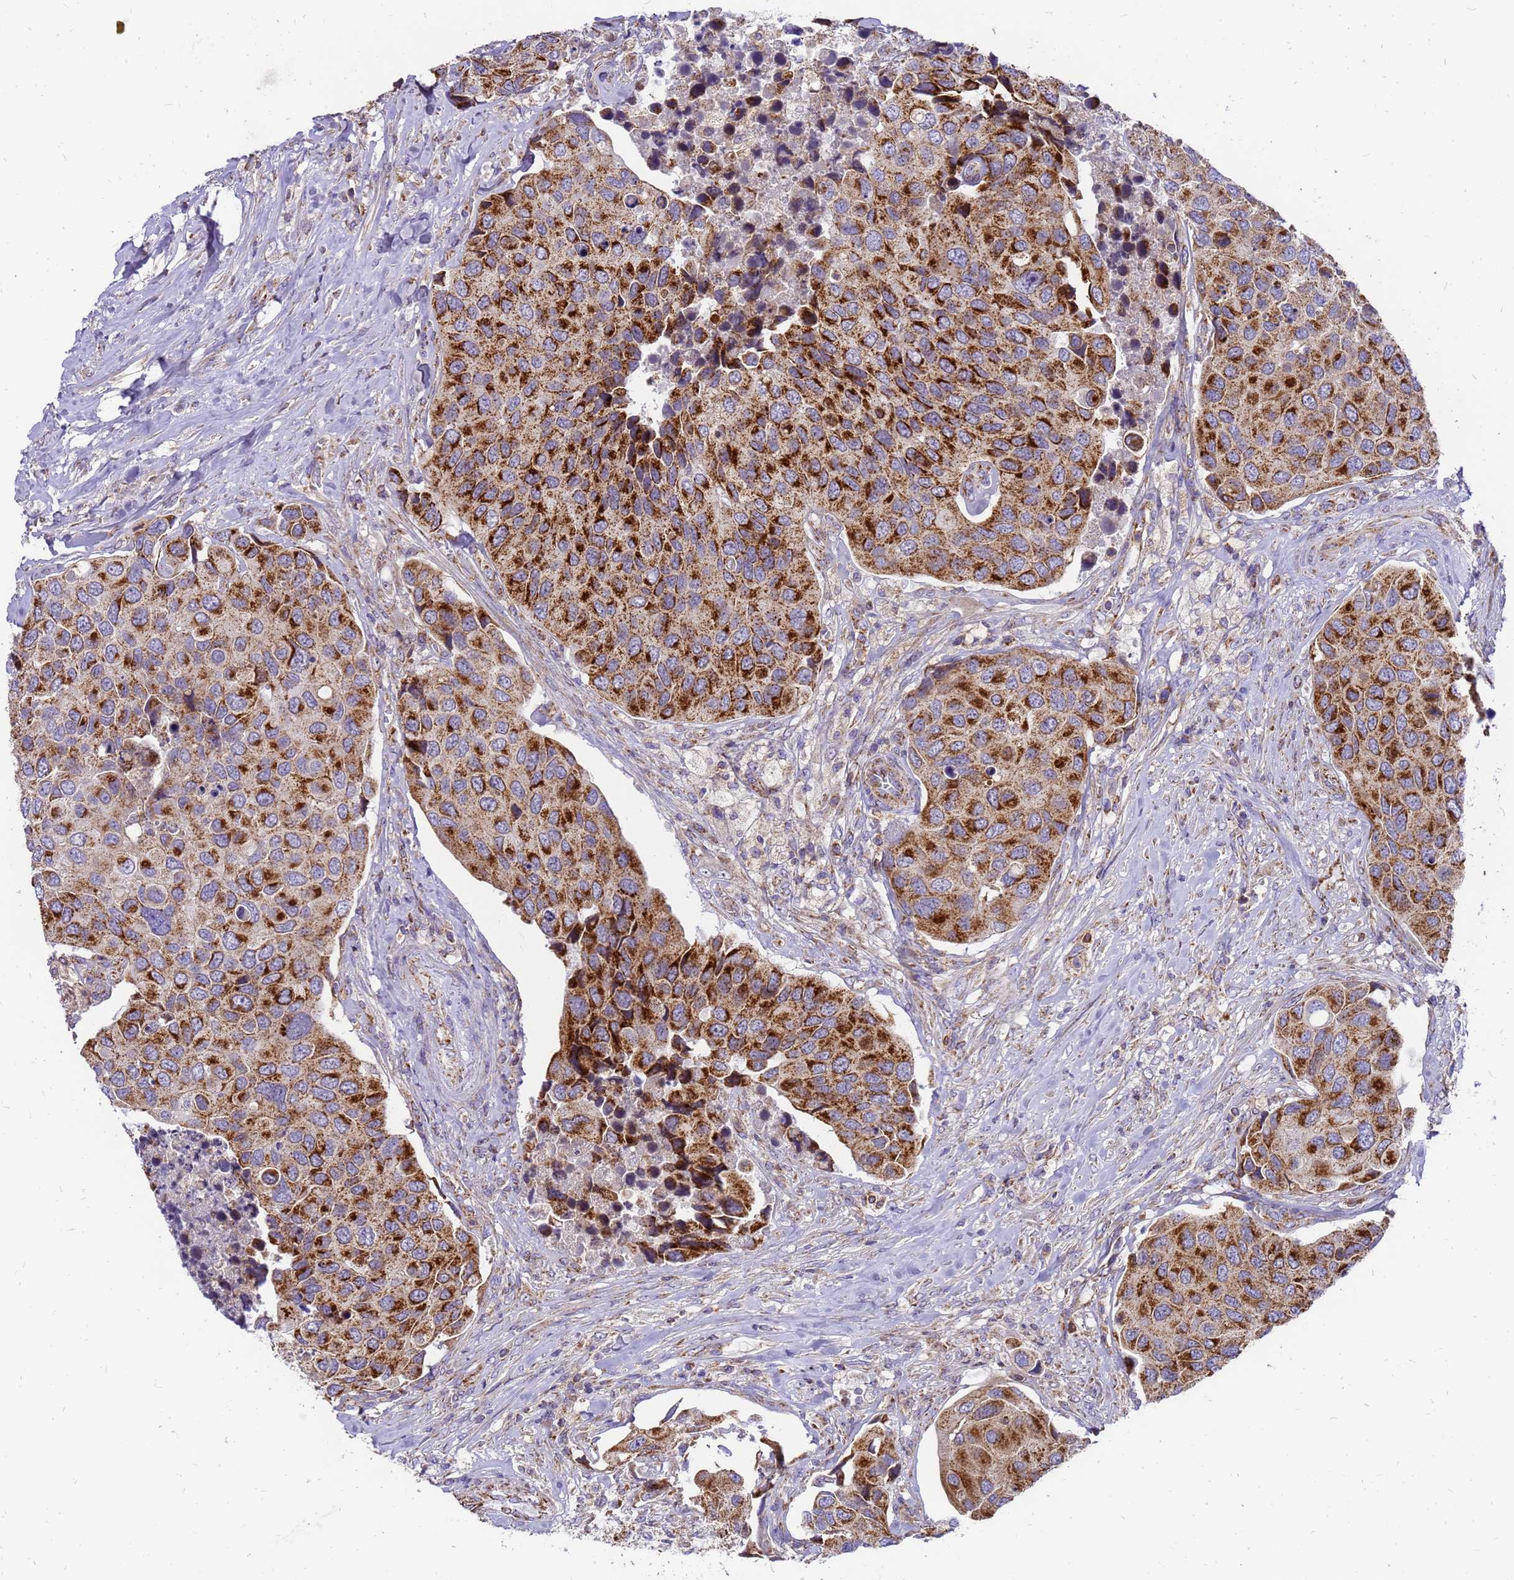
{"staining": {"intensity": "strong", "quantity": ">75%", "location": "cytoplasmic/membranous"}, "tissue": "urothelial cancer", "cell_type": "Tumor cells", "image_type": "cancer", "snomed": [{"axis": "morphology", "description": "Urothelial carcinoma, High grade"}, {"axis": "topography", "description": "Urinary bladder"}], "caption": "Immunohistochemistry micrograph of neoplastic tissue: high-grade urothelial carcinoma stained using immunohistochemistry (IHC) reveals high levels of strong protein expression localized specifically in the cytoplasmic/membranous of tumor cells, appearing as a cytoplasmic/membranous brown color.", "gene": "MRPS26", "patient": {"sex": "male", "age": 74}}